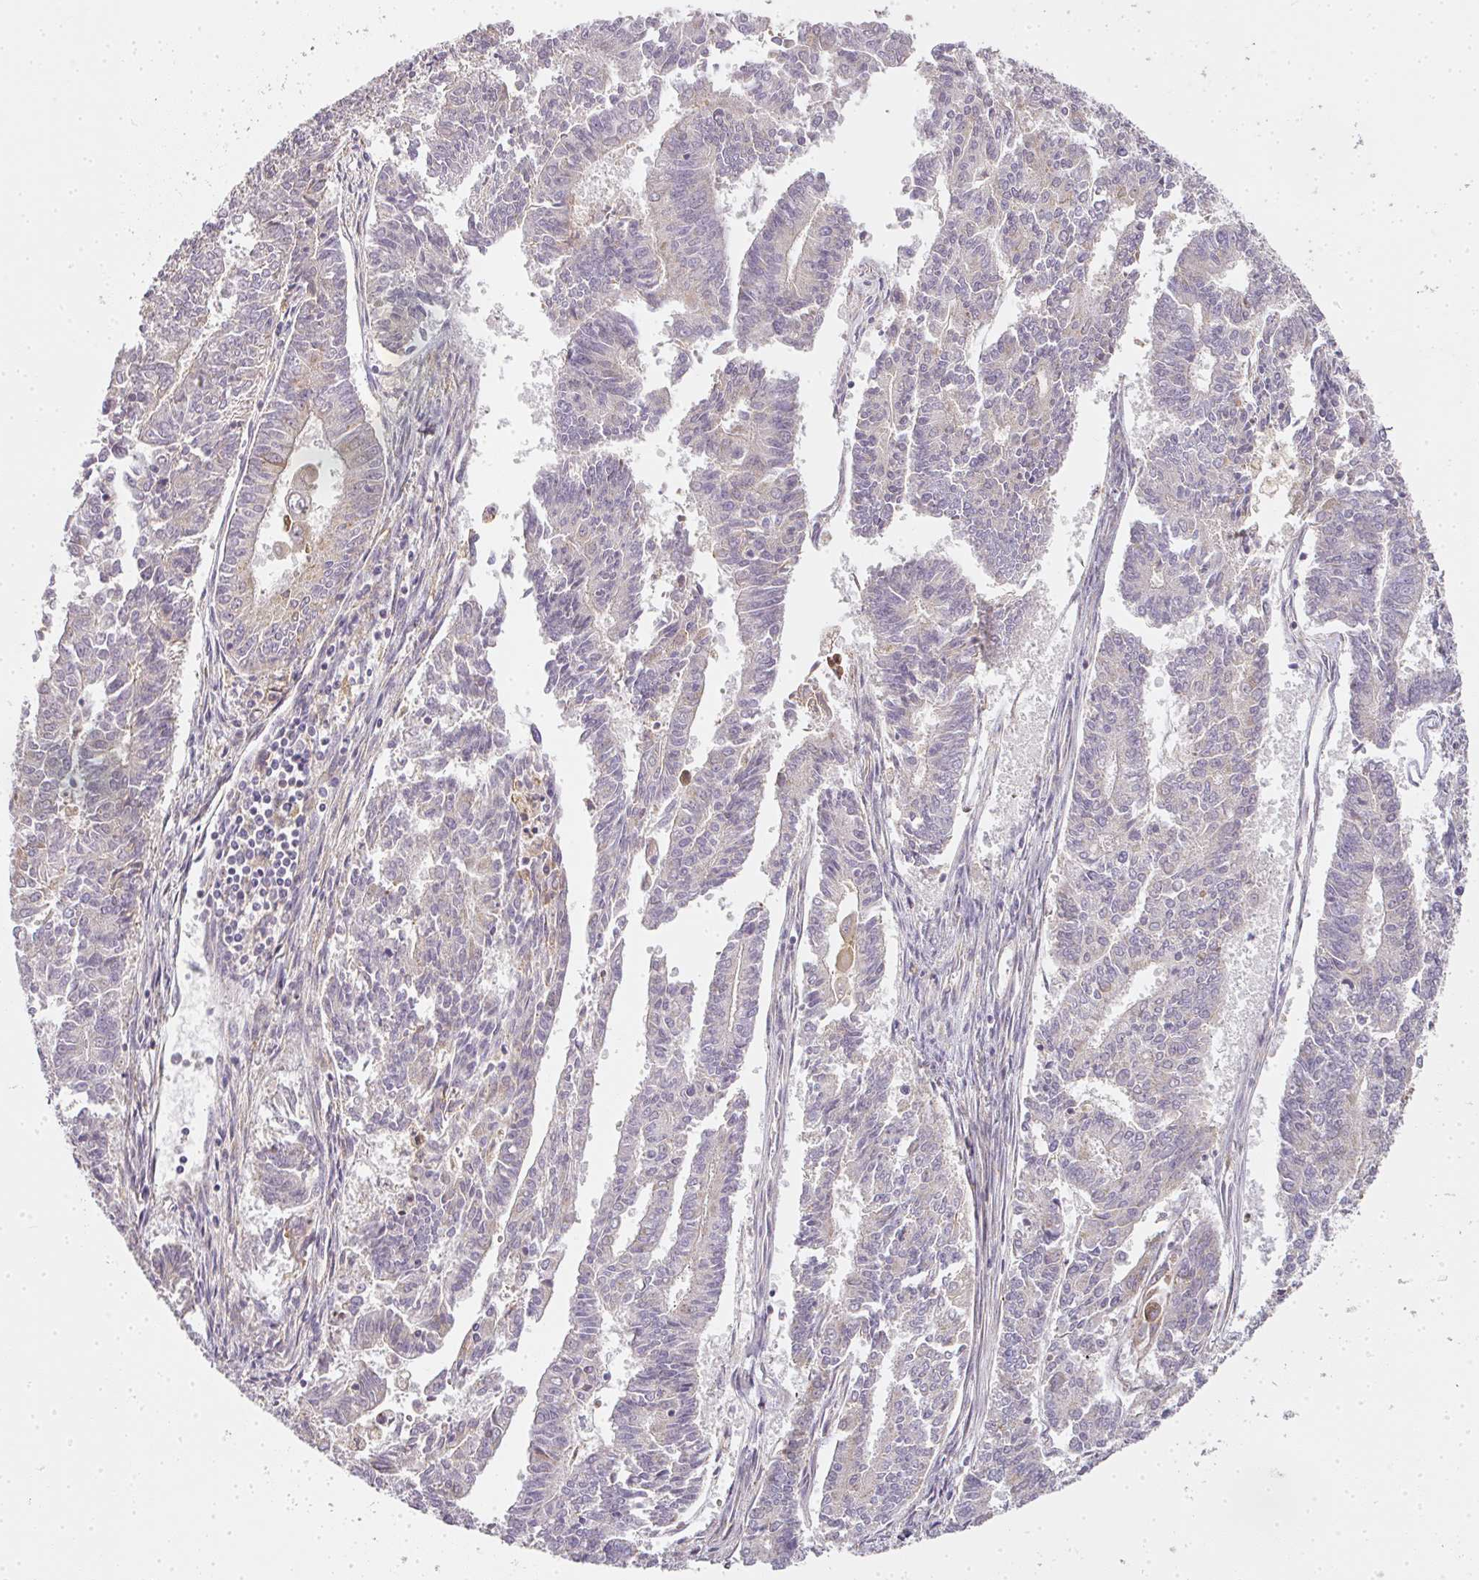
{"staining": {"intensity": "moderate", "quantity": "25%-75%", "location": "cytoplasmic/membranous"}, "tissue": "endometrial cancer", "cell_type": "Tumor cells", "image_type": "cancer", "snomed": [{"axis": "morphology", "description": "Adenocarcinoma, NOS"}, {"axis": "topography", "description": "Endometrium"}], "caption": "Adenocarcinoma (endometrial) stained for a protein displays moderate cytoplasmic/membranous positivity in tumor cells.", "gene": "MED19", "patient": {"sex": "female", "age": 59}}